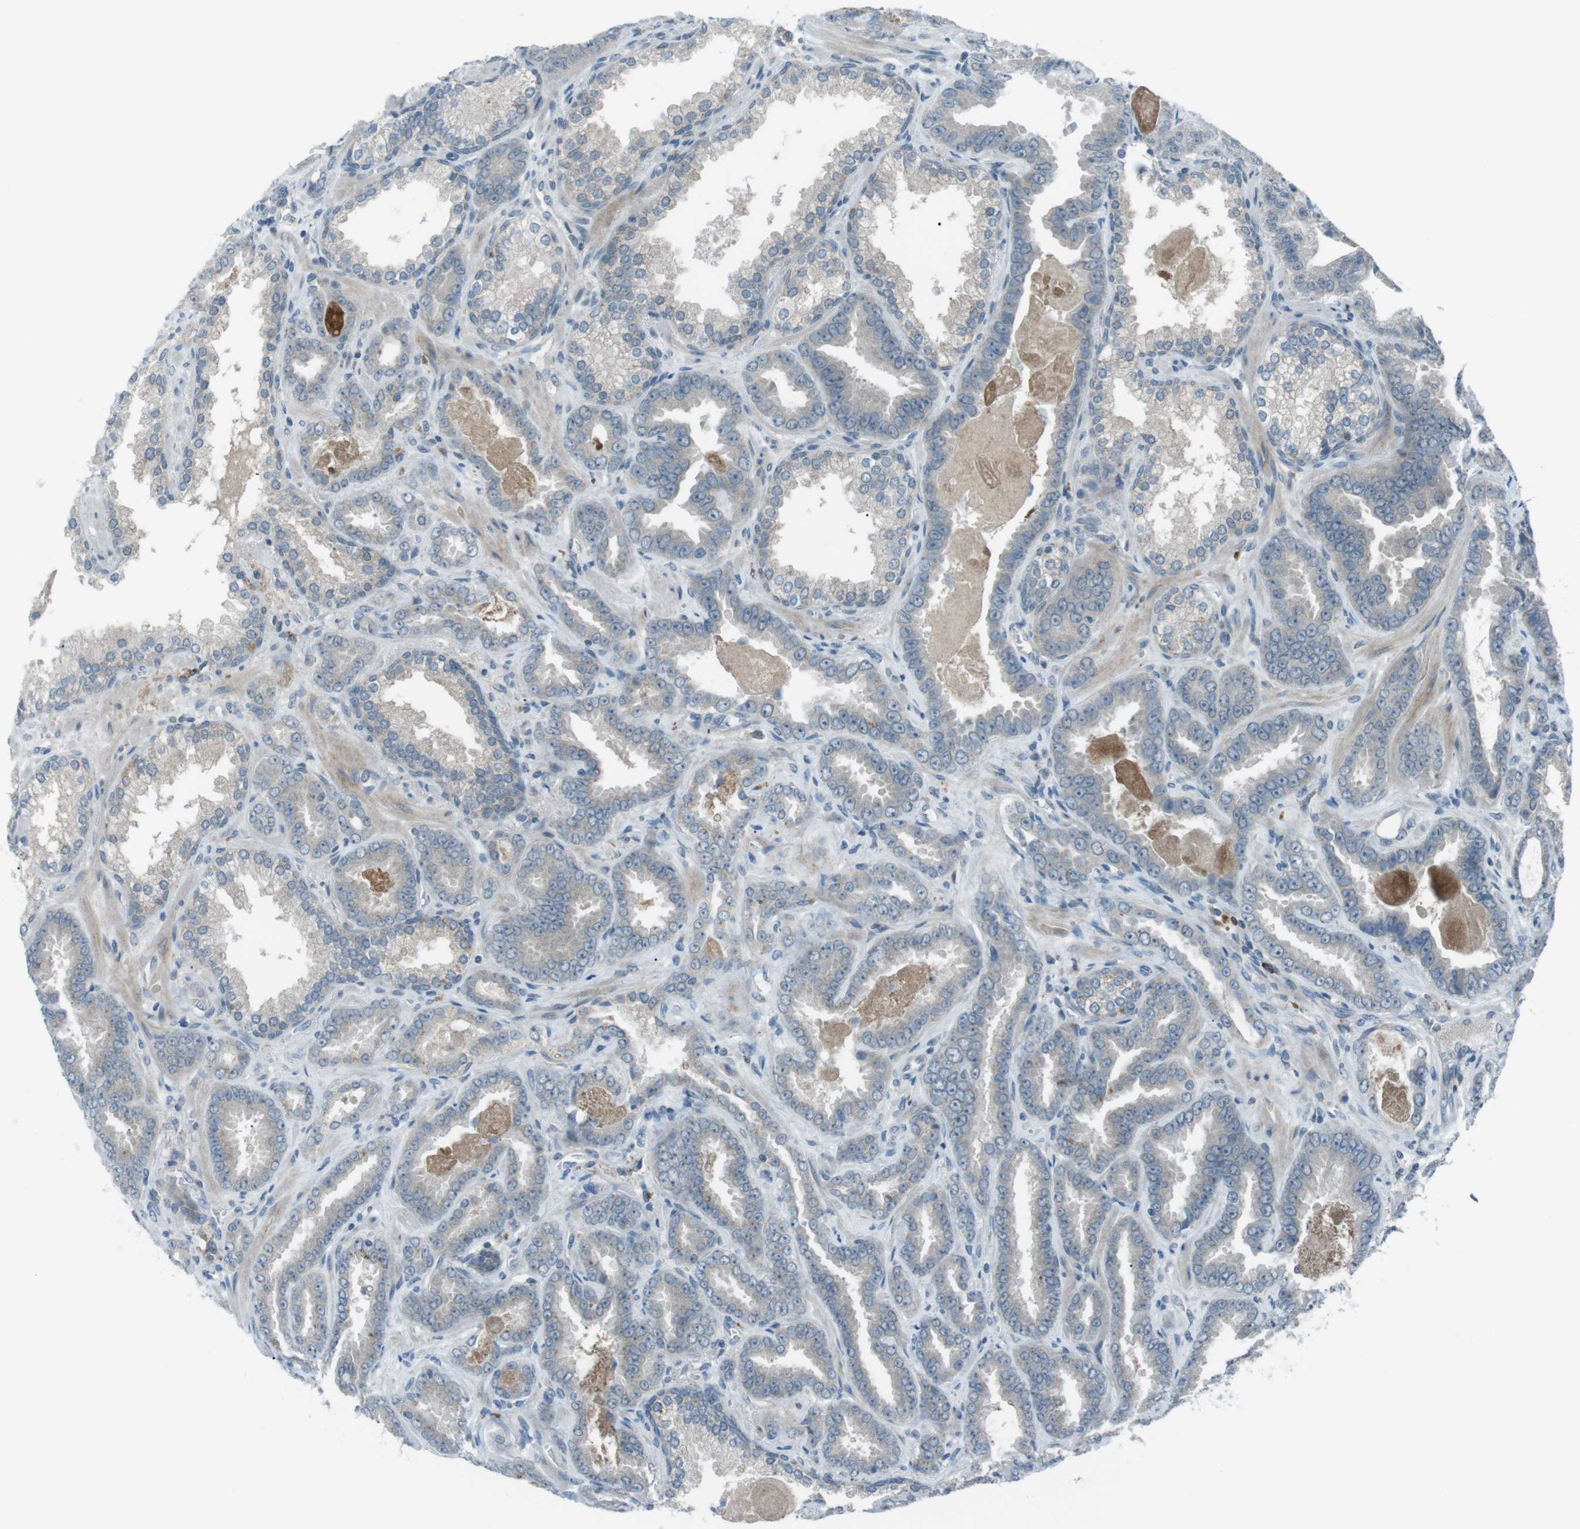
{"staining": {"intensity": "negative", "quantity": "none", "location": "none"}, "tissue": "prostate cancer", "cell_type": "Tumor cells", "image_type": "cancer", "snomed": [{"axis": "morphology", "description": "Adenocarcinoma, Low grade"}, {"axis": "topography", "description": "Prostate"}], "caption": "Photomicrograph shows no protein positivity in tumor cells of prostate cancer (adenocarcinoma (low-grade)) tissue.", "gene": "FCRLA", "patient": {"sex": "male", "age": 60}}